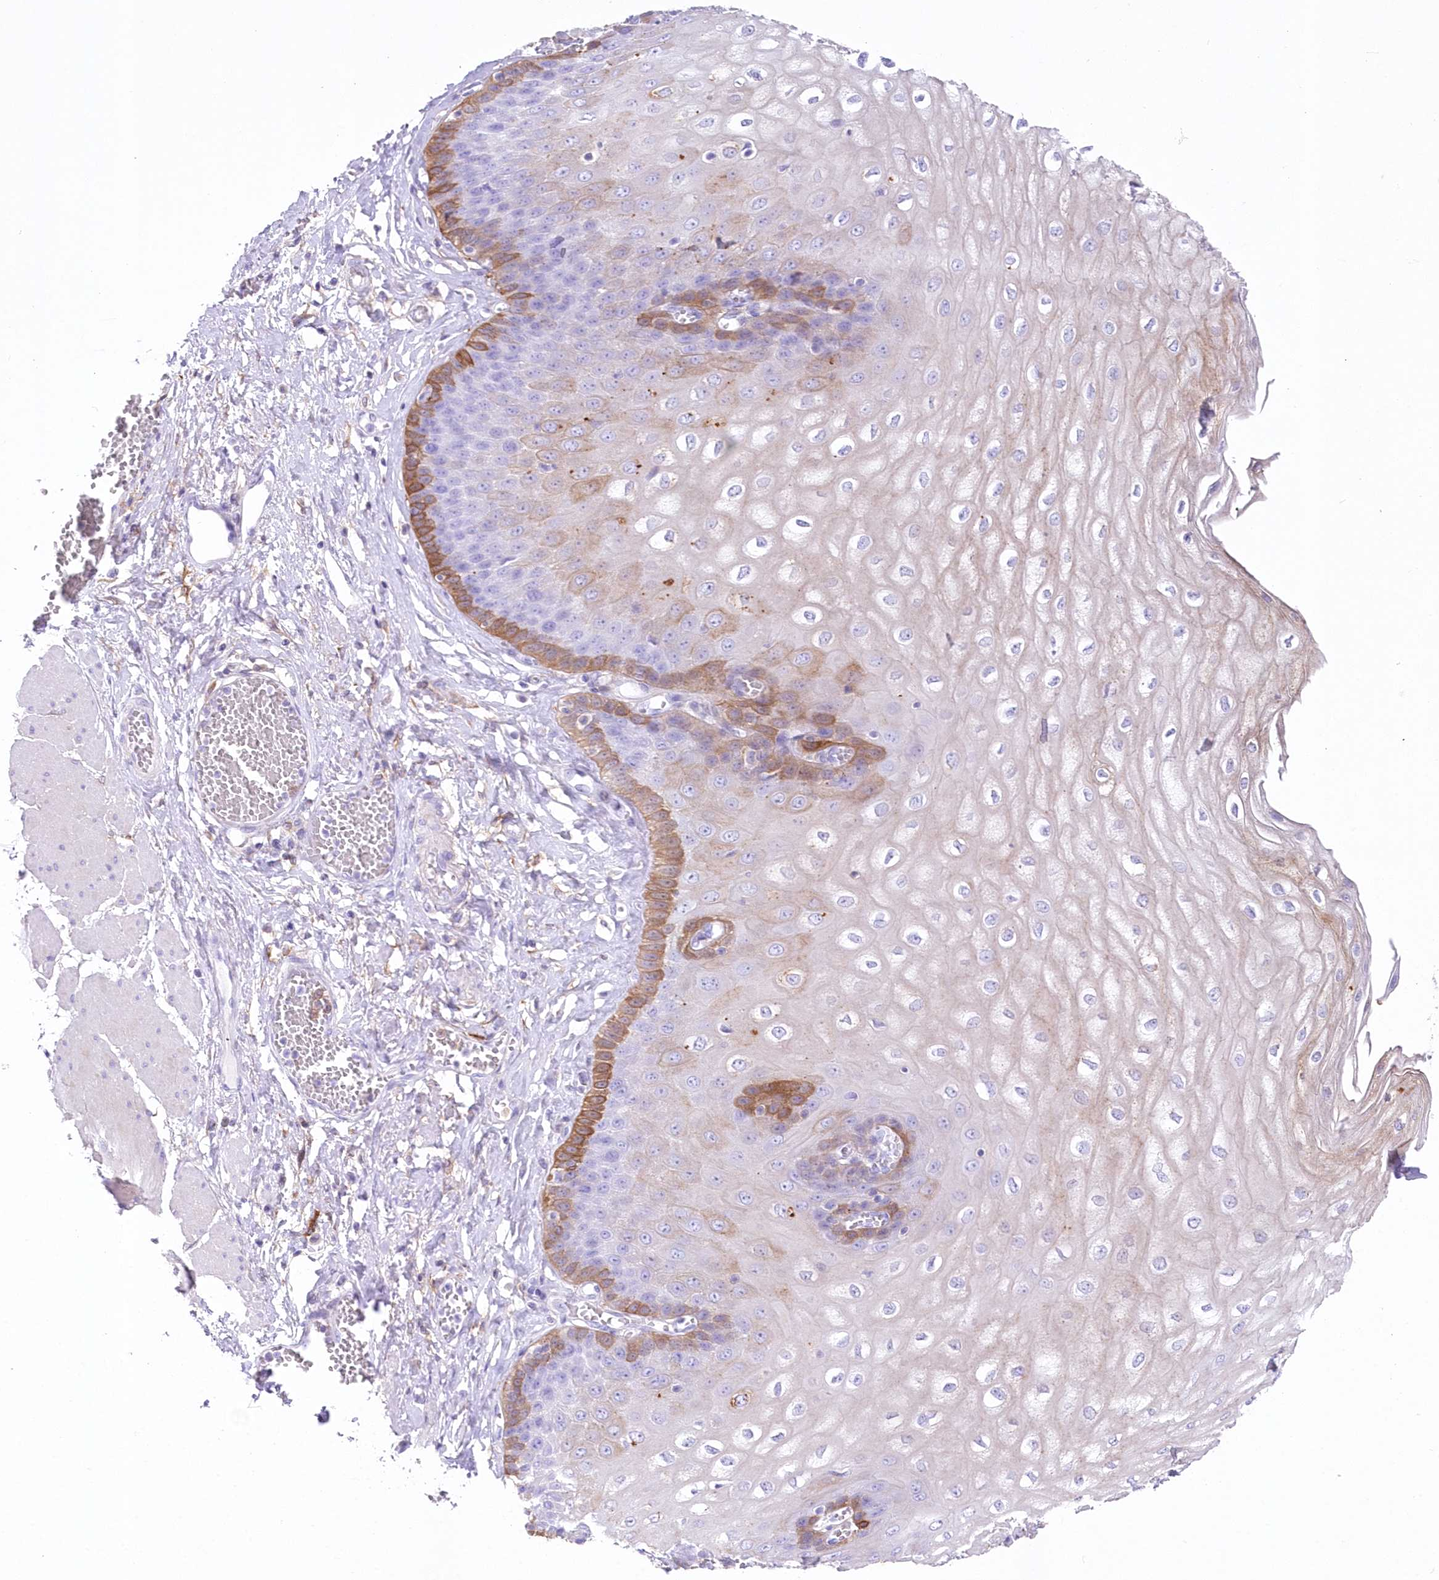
{"staining": {"intensity": "moderate", "quantity": "25%-75%", "location": "cytoplasmic/membranous"}, "tissue": "esophagus", "cell_type": "Squamous epithelial cells", "image_type": "normal", "snomed": [{"axis": "morphology", "description": "Normal tissue, NOS"}, {"axis": "topography", "description": "Esophagus"}], "caption": "Normal esophagus displays moderate cytoplasmic/membranous positivity in about 25%-75% of squamous epithelial cells, visualized by immunohistochemistry.", "gene": "DNAJC19", "patient": {"sex": "male", "age": 60}}